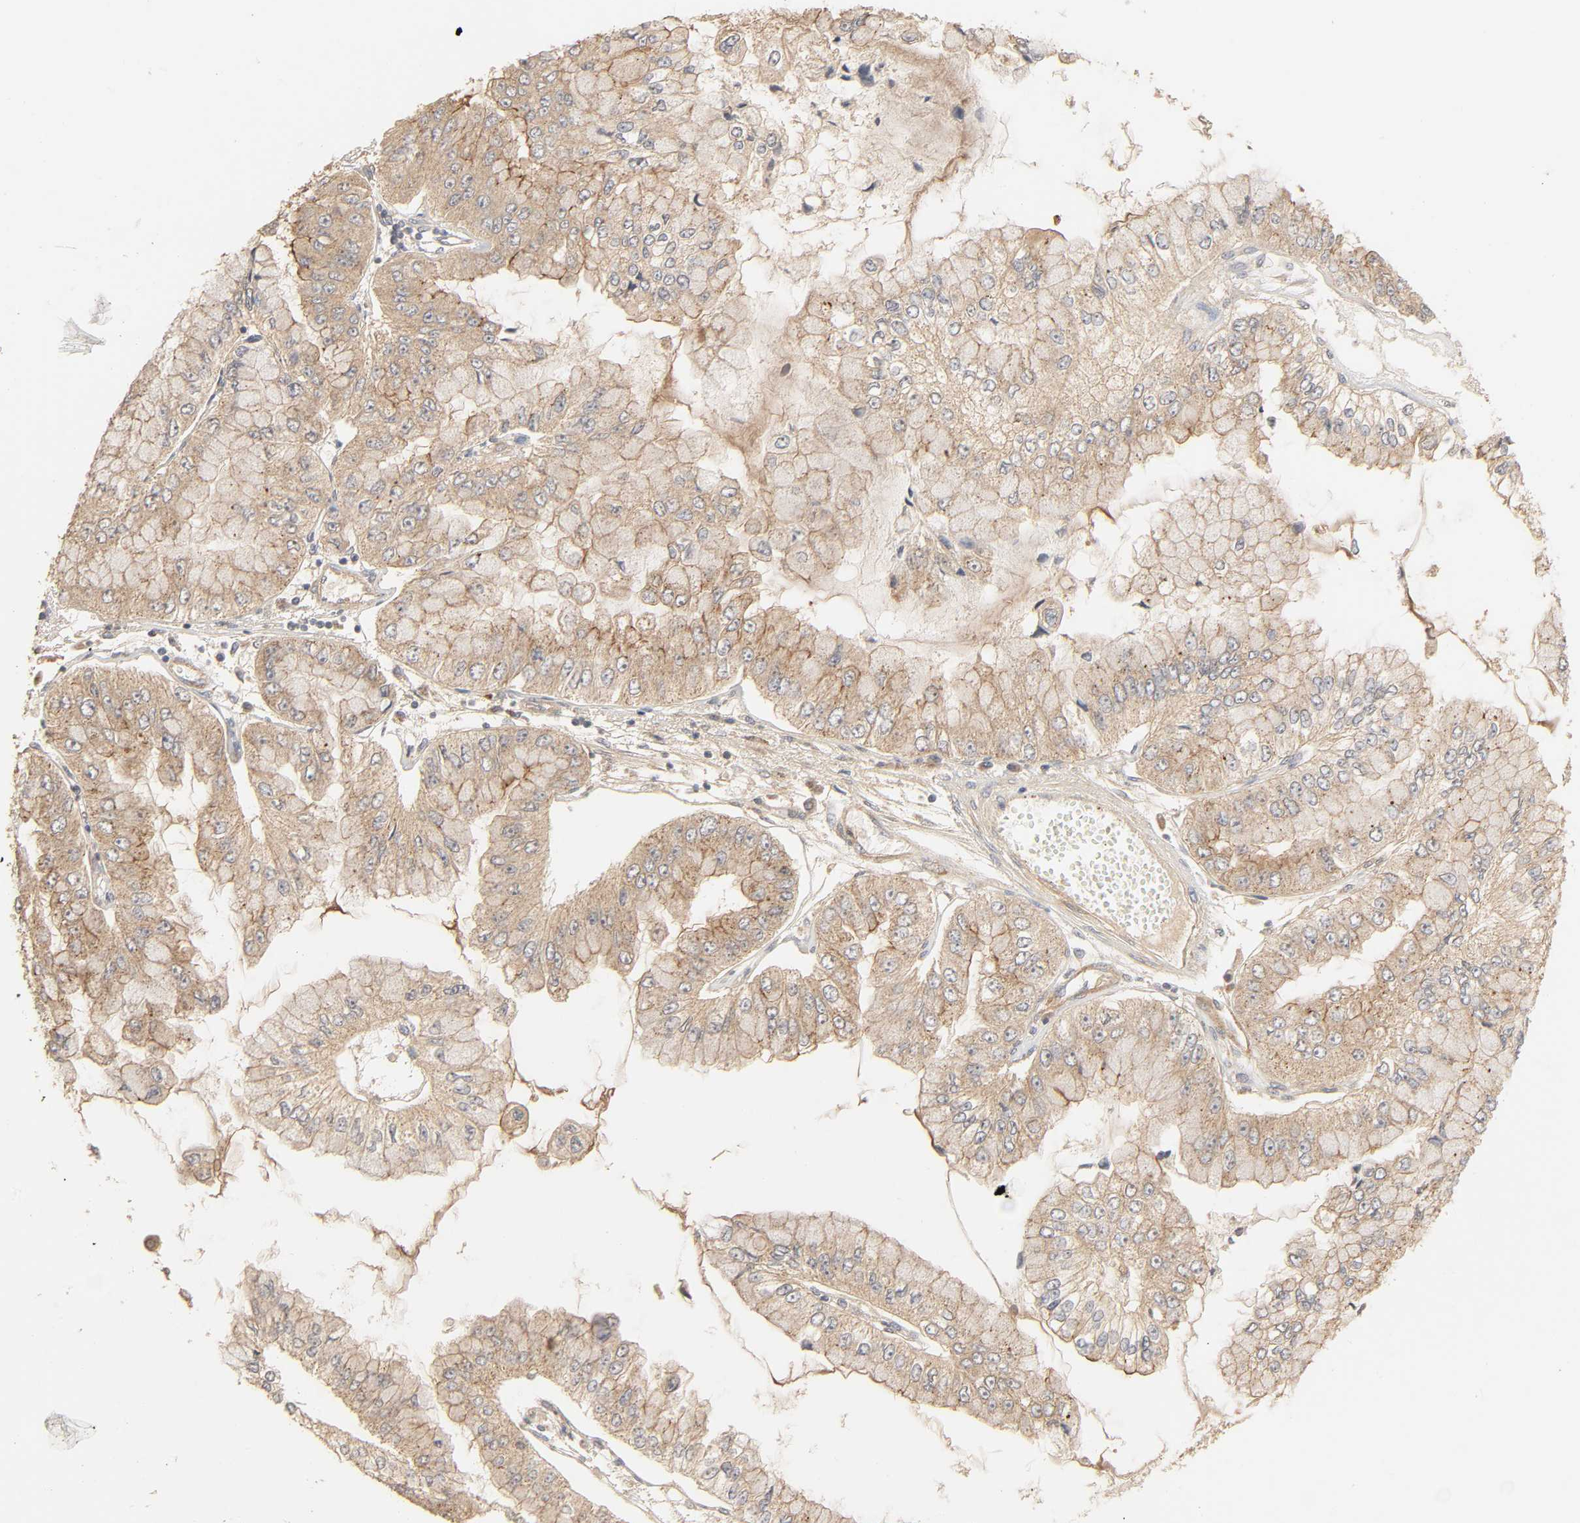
{"staining": {"intensity": "weak", "quantity": ">75%", "location": "cytoplasmic/membranous"}, "tissue": "liver cancer", "cell_type": "Tumor cells", "image_type": "cancer", "snomed": [{"axis": "morphology", "description": "Cholangiocarcinoma"}, {"axis": "topography", "description": "Liver"}], "caption": "This is an image of immunohistochemistry staining of liver cancer, which shows weak expression in the cytoplasmic/membranous of tumor cells.", "gene": "EPS8", "patient": {"sex": "female", "age": 79}}